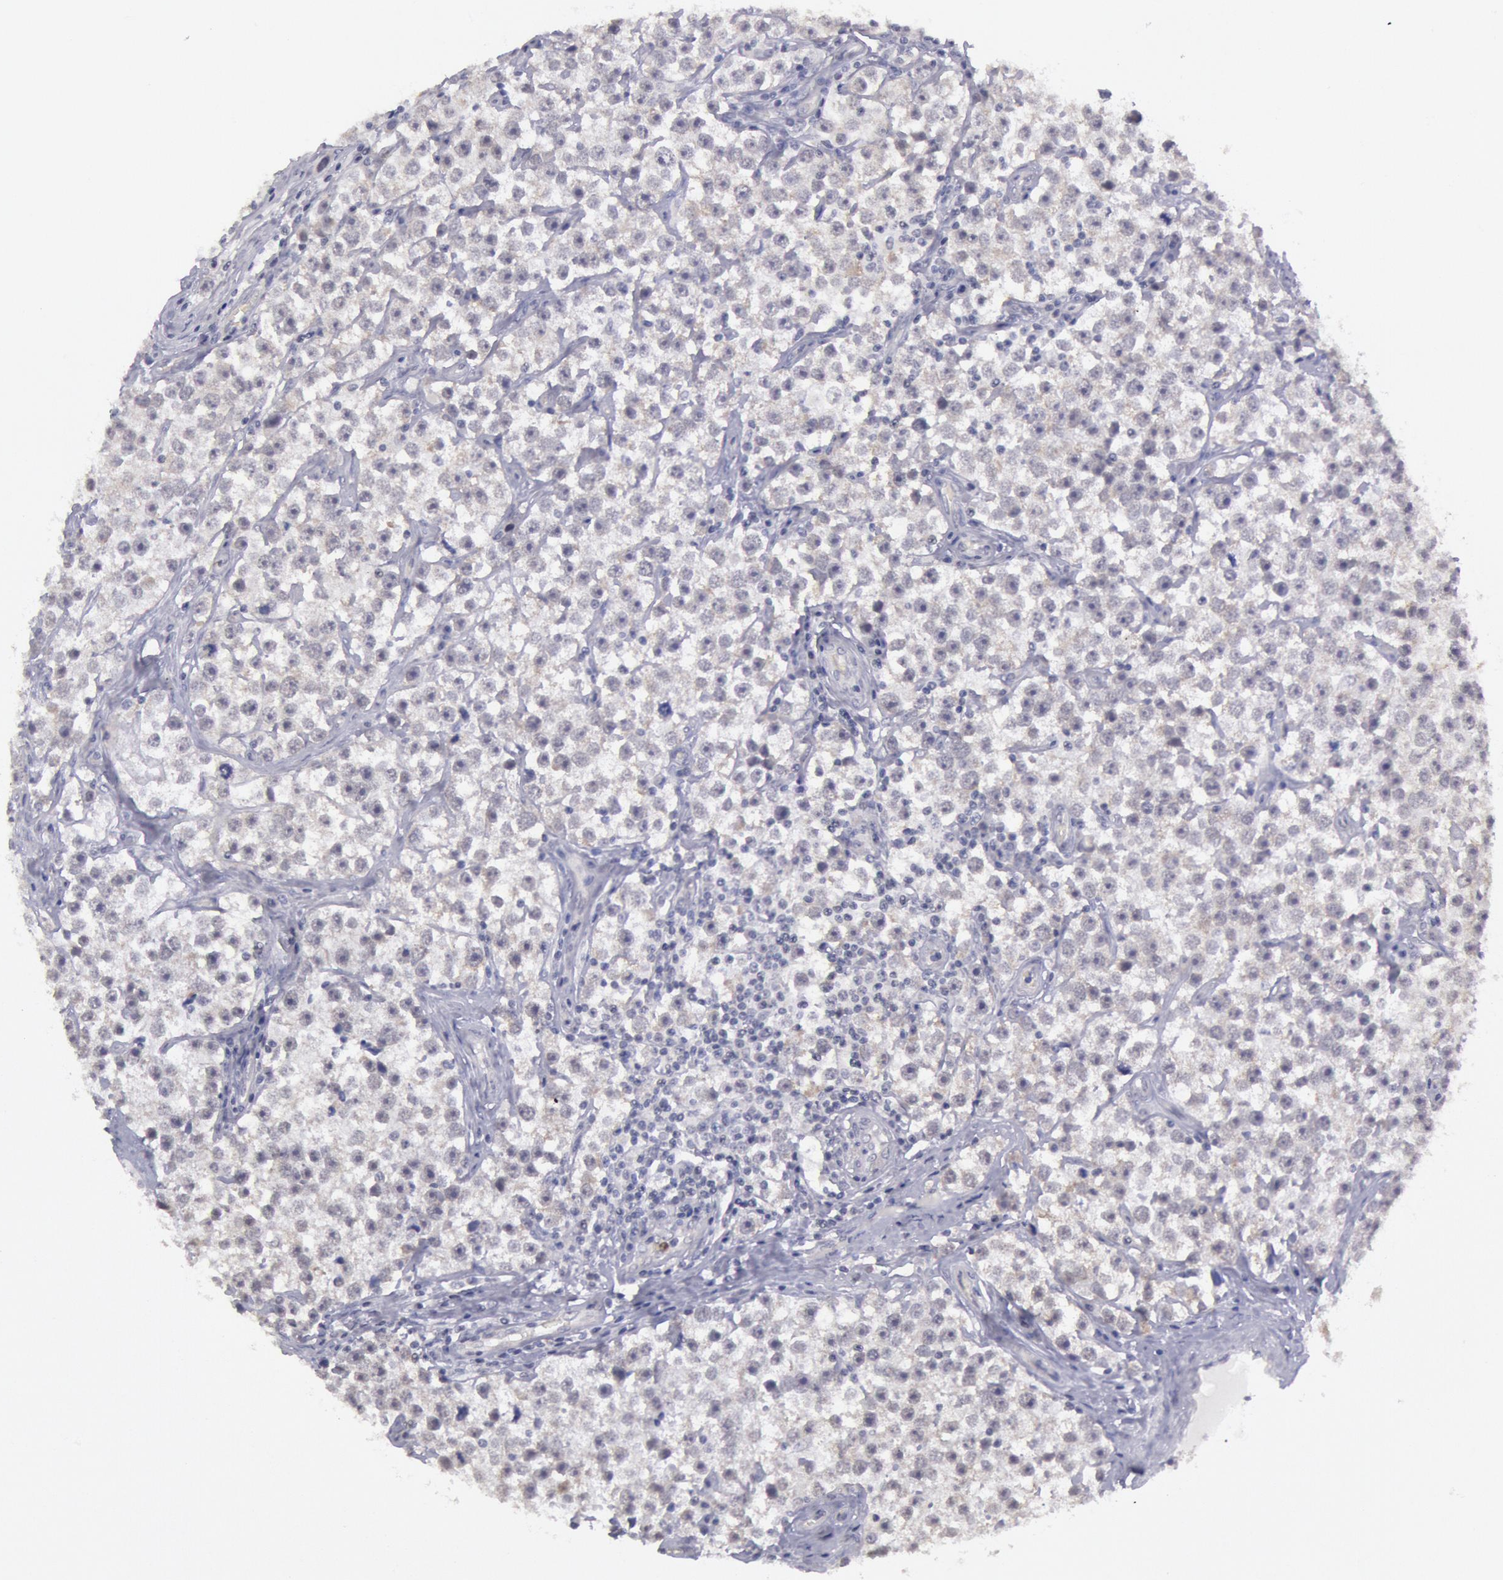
{"staining": {"intensity": "negative", "quantity": "none", "location": "none"}, "tissue": "testis cancer", "cell_type": "Tumor cells", "image_type": "cancer", "snomed": [{"axis": "morphology", "description": "Seminoma, NOS"}, {"axis": "topography", "description": "Testis"}], "caption": "High magnification brightfield microscopy of testis cancer (seminoma) stained with DAB (brown) and counterstained with hematoxylin (blue): tumor cells show no significant expression.", "gene": "KDM6A", "patient": {"sex": "male", "age": 32}}